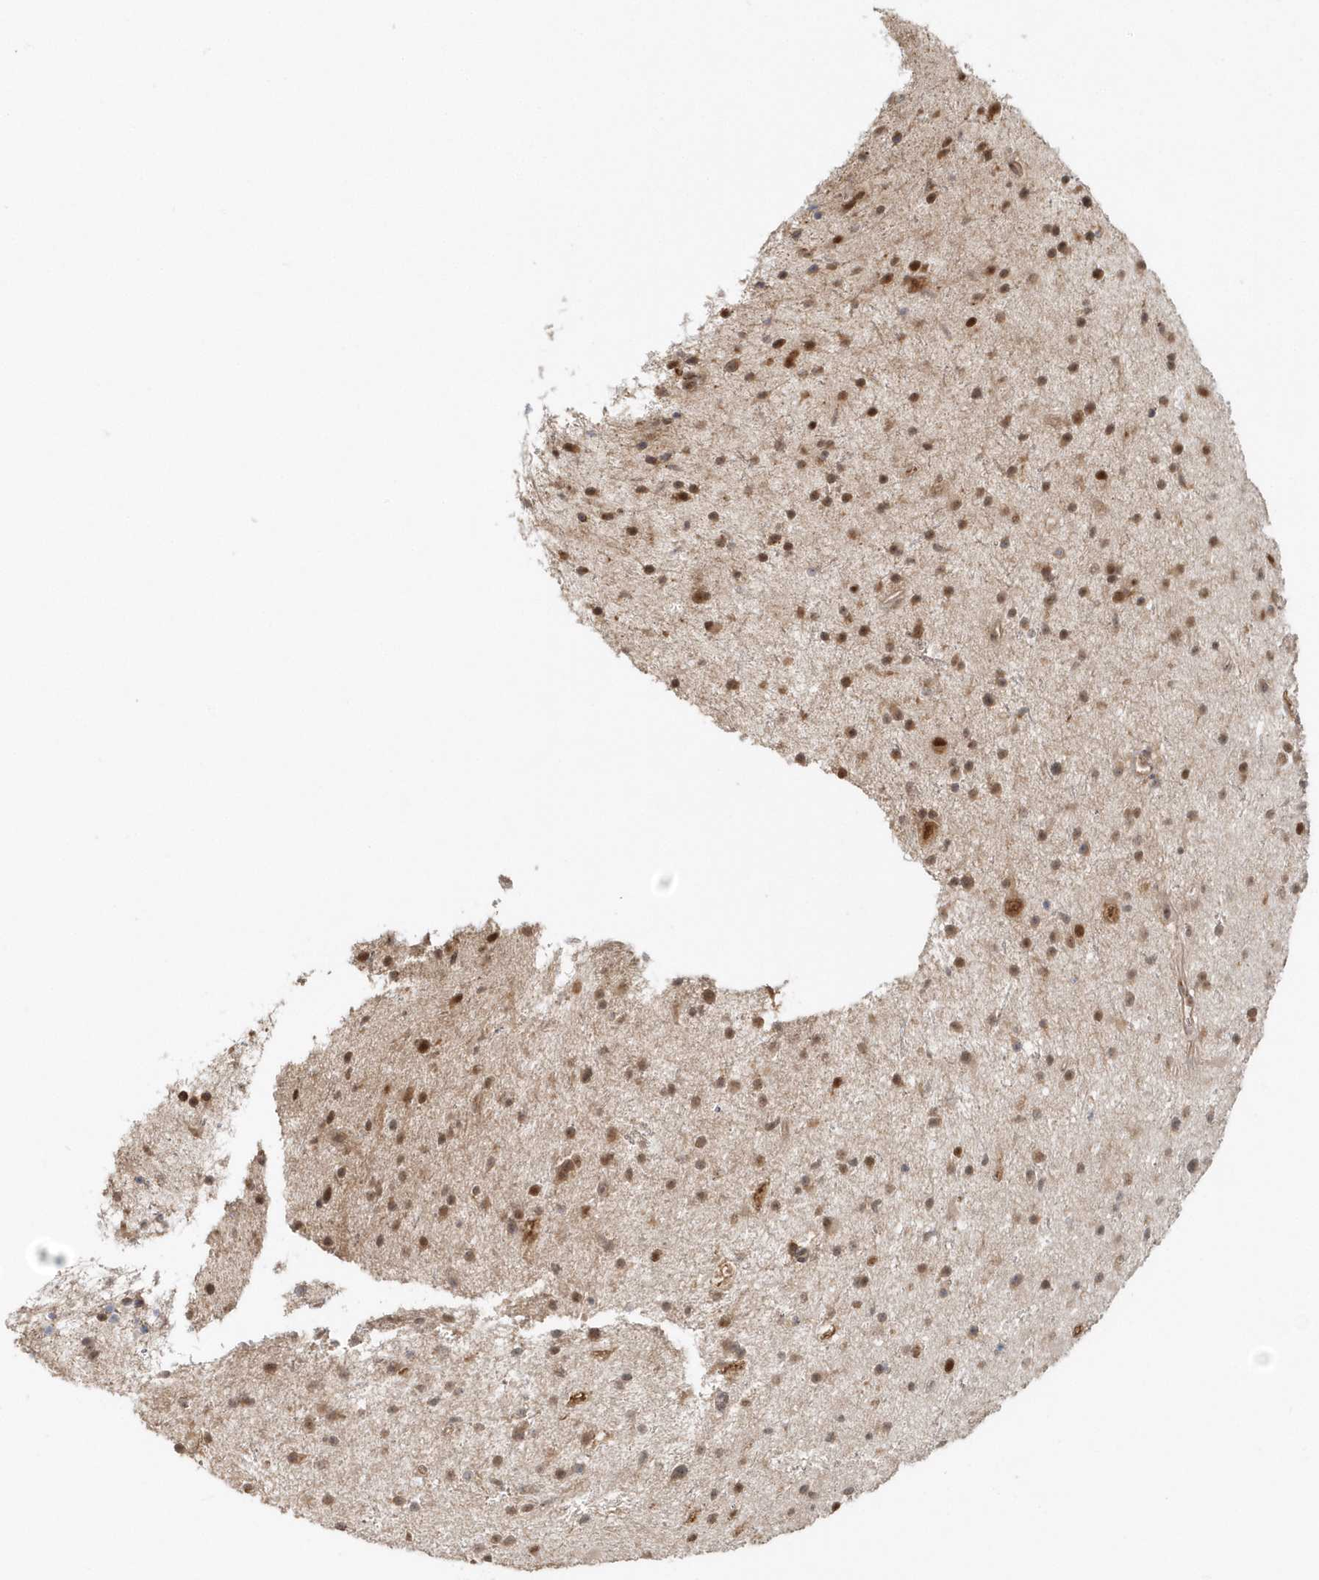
{"staining": {"intensity": "moderate", "quantity": ">75%", "location": "cytoplasmic/membranous,nuclear"}, "tissue": "glioma", "cell_type": "Tumor cells", "image_type": "cancer", "snomed": [{"axis": "morphology", "description": "Glioma, malignant, Low grade"}, {"axis": "topography", "description": "Cerebral cortex"}], "caption": "A high-resolution micrograph shows immunohistochemistry (IHC) staining of low-grade glioma (malignant), which reveals moderate cytoplasmic/membranous and nuclear positivity in approximately >75% of tumor cells. (brown staining indicates protein expression, while blue staining denotes nuclei).", "gene": "PSMD6", "patient": {"sex": "female", "age": 39}}